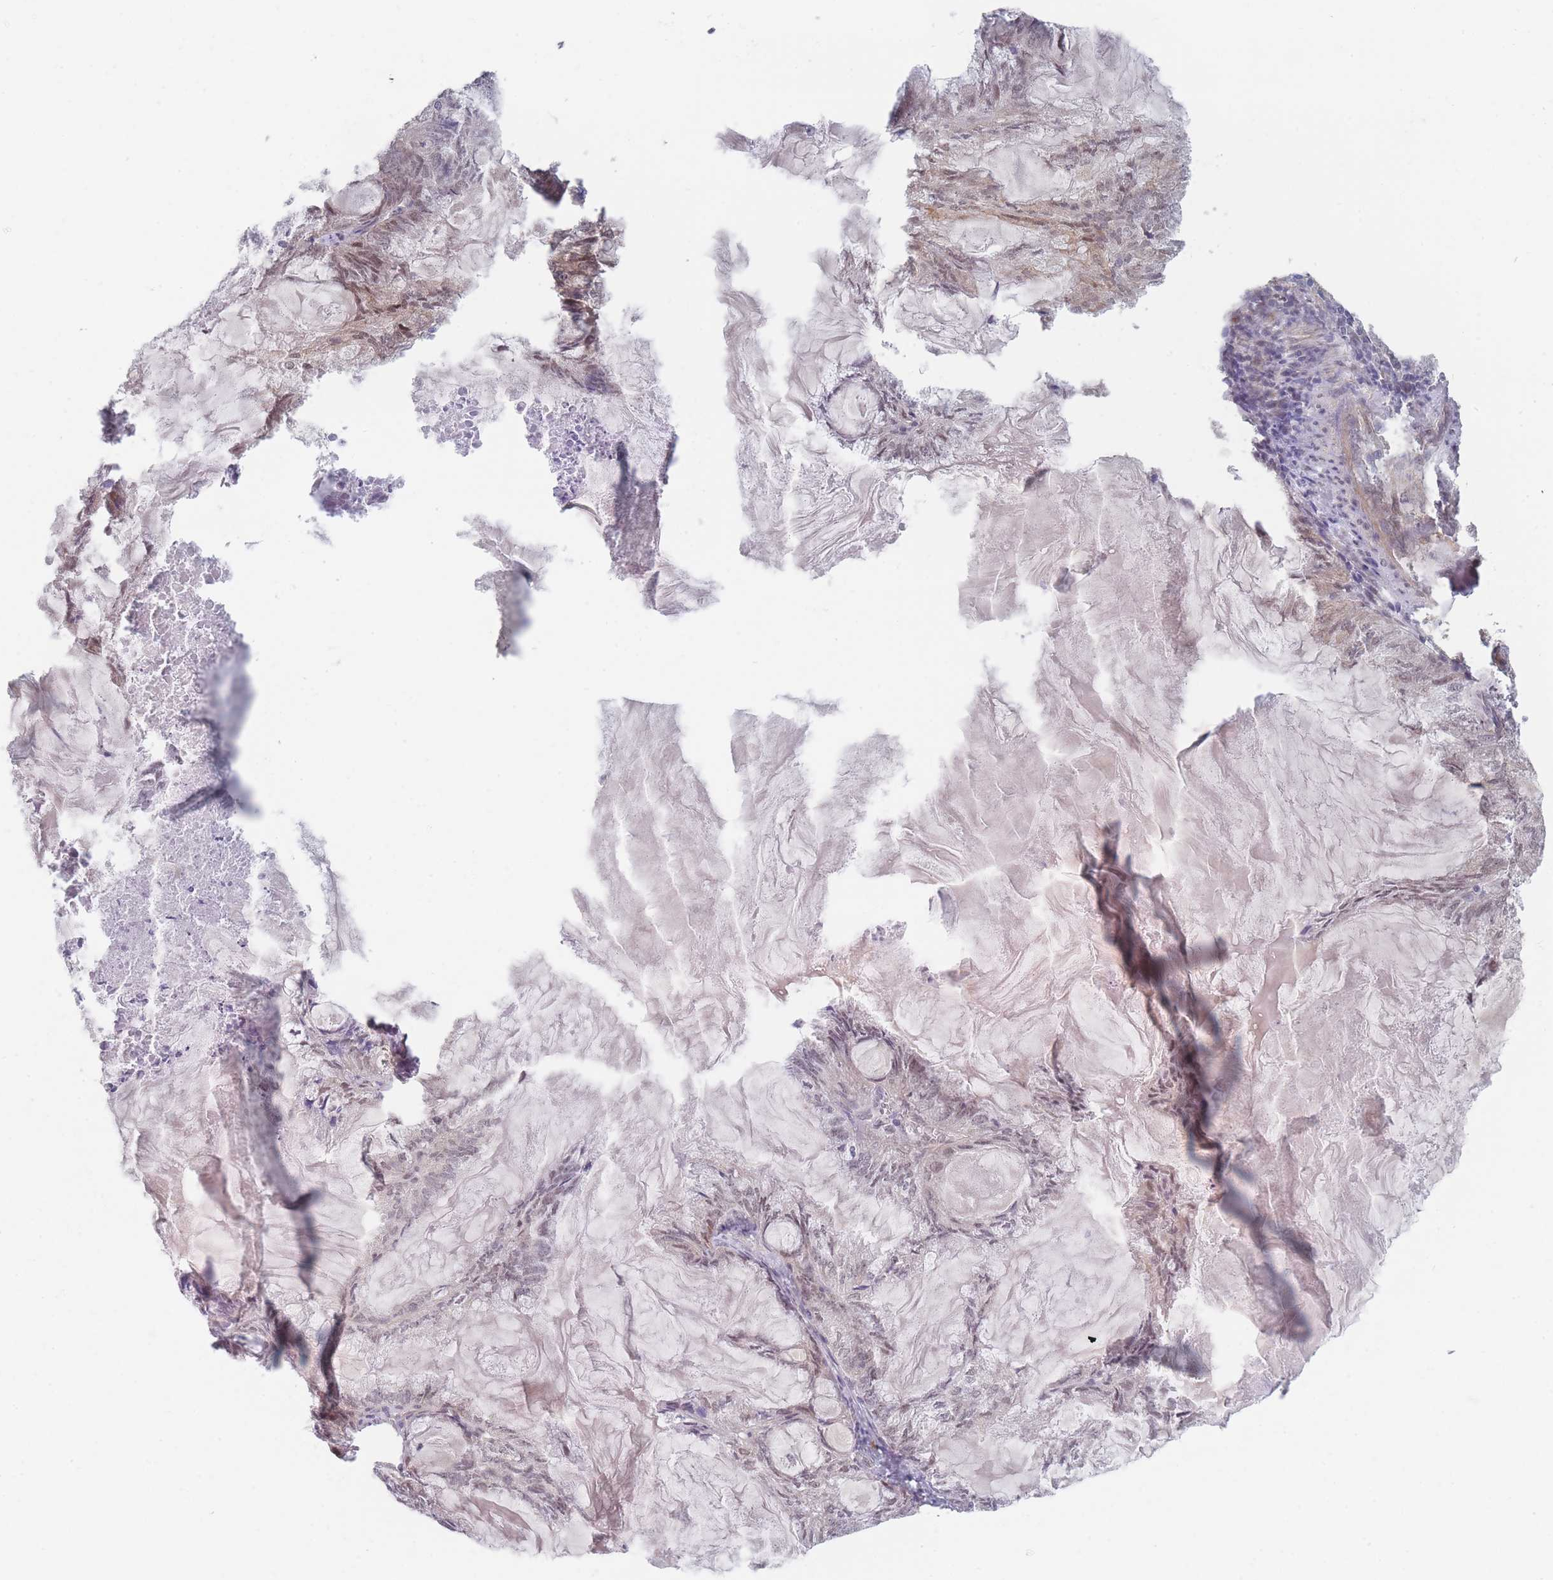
{"staining": {"intensity": "weak", "quantity": "<25%", "location": "nuclear"}, "tissue": "endometrial cancer", "cell_type": "Tumor cells", "image_type": "cancer", "snomed": [{"axis": "morphology", "description": "Adenocarcinoma, NOS"}, {"axis": "topography", "description": "Endometrium"}], "caption": "Tumor cells show no significant expression in endometrial cancer.", "gene": "ANKRD10", "patient": {"sex": "female", "age": 86}}